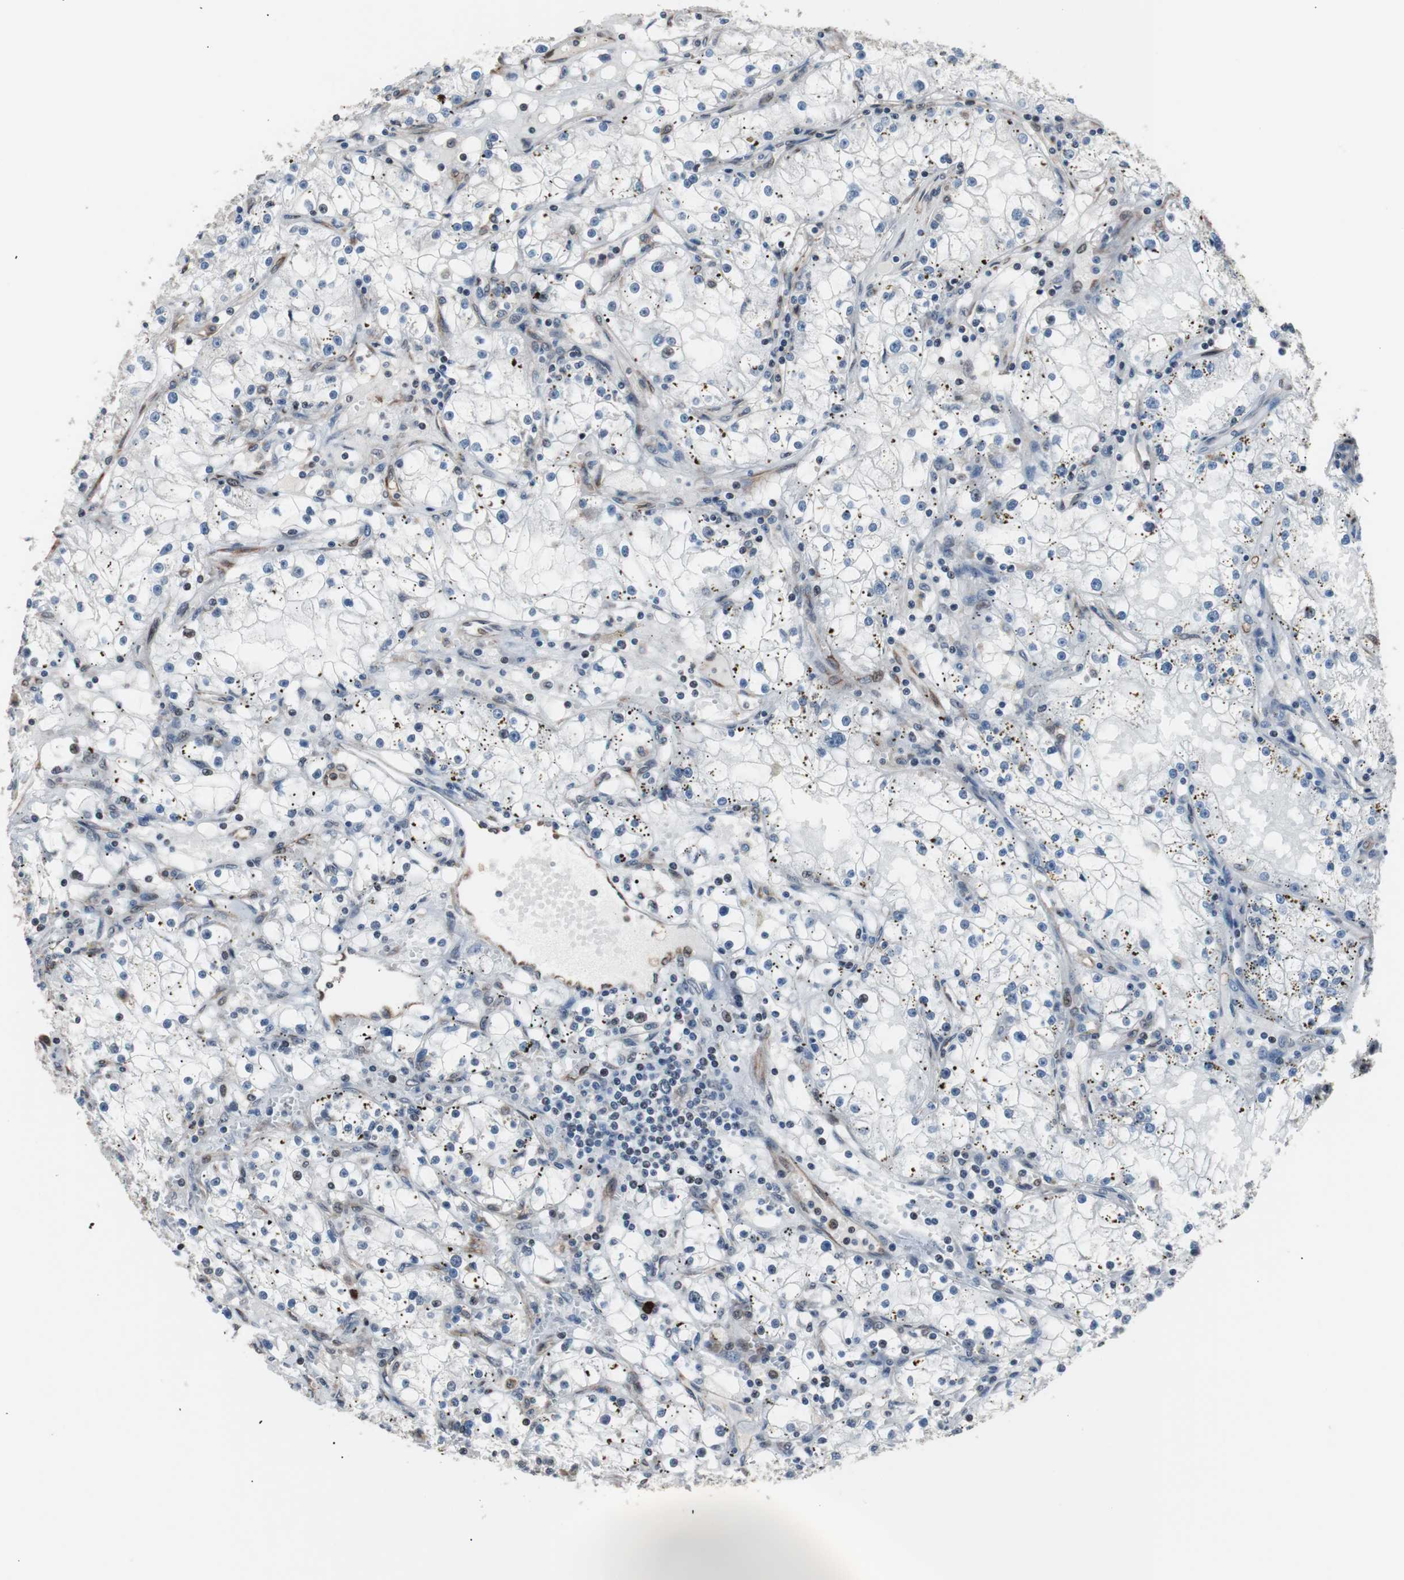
{"staining": {"intensity": "negative", "quantity": "none", "location": "none"}, "tissue": "renal cancer", "cell_type": "Tumor cells", "image_type": "cancer", "snomed": [{"axis": "morphology", "description": "Adenocarcinoma, NOS"}, {"axis": "topography", "description": "Kidney"}], "caption": "Tumor cells are negative for protein expression in human adenocarcinoma (renal). (DAB (3,3'-diaminobenzidine) immunohistochemistry with hematoxylin counter stain).", "gene": "POGZ", "patient": {"sex": "male", "age": 56}}